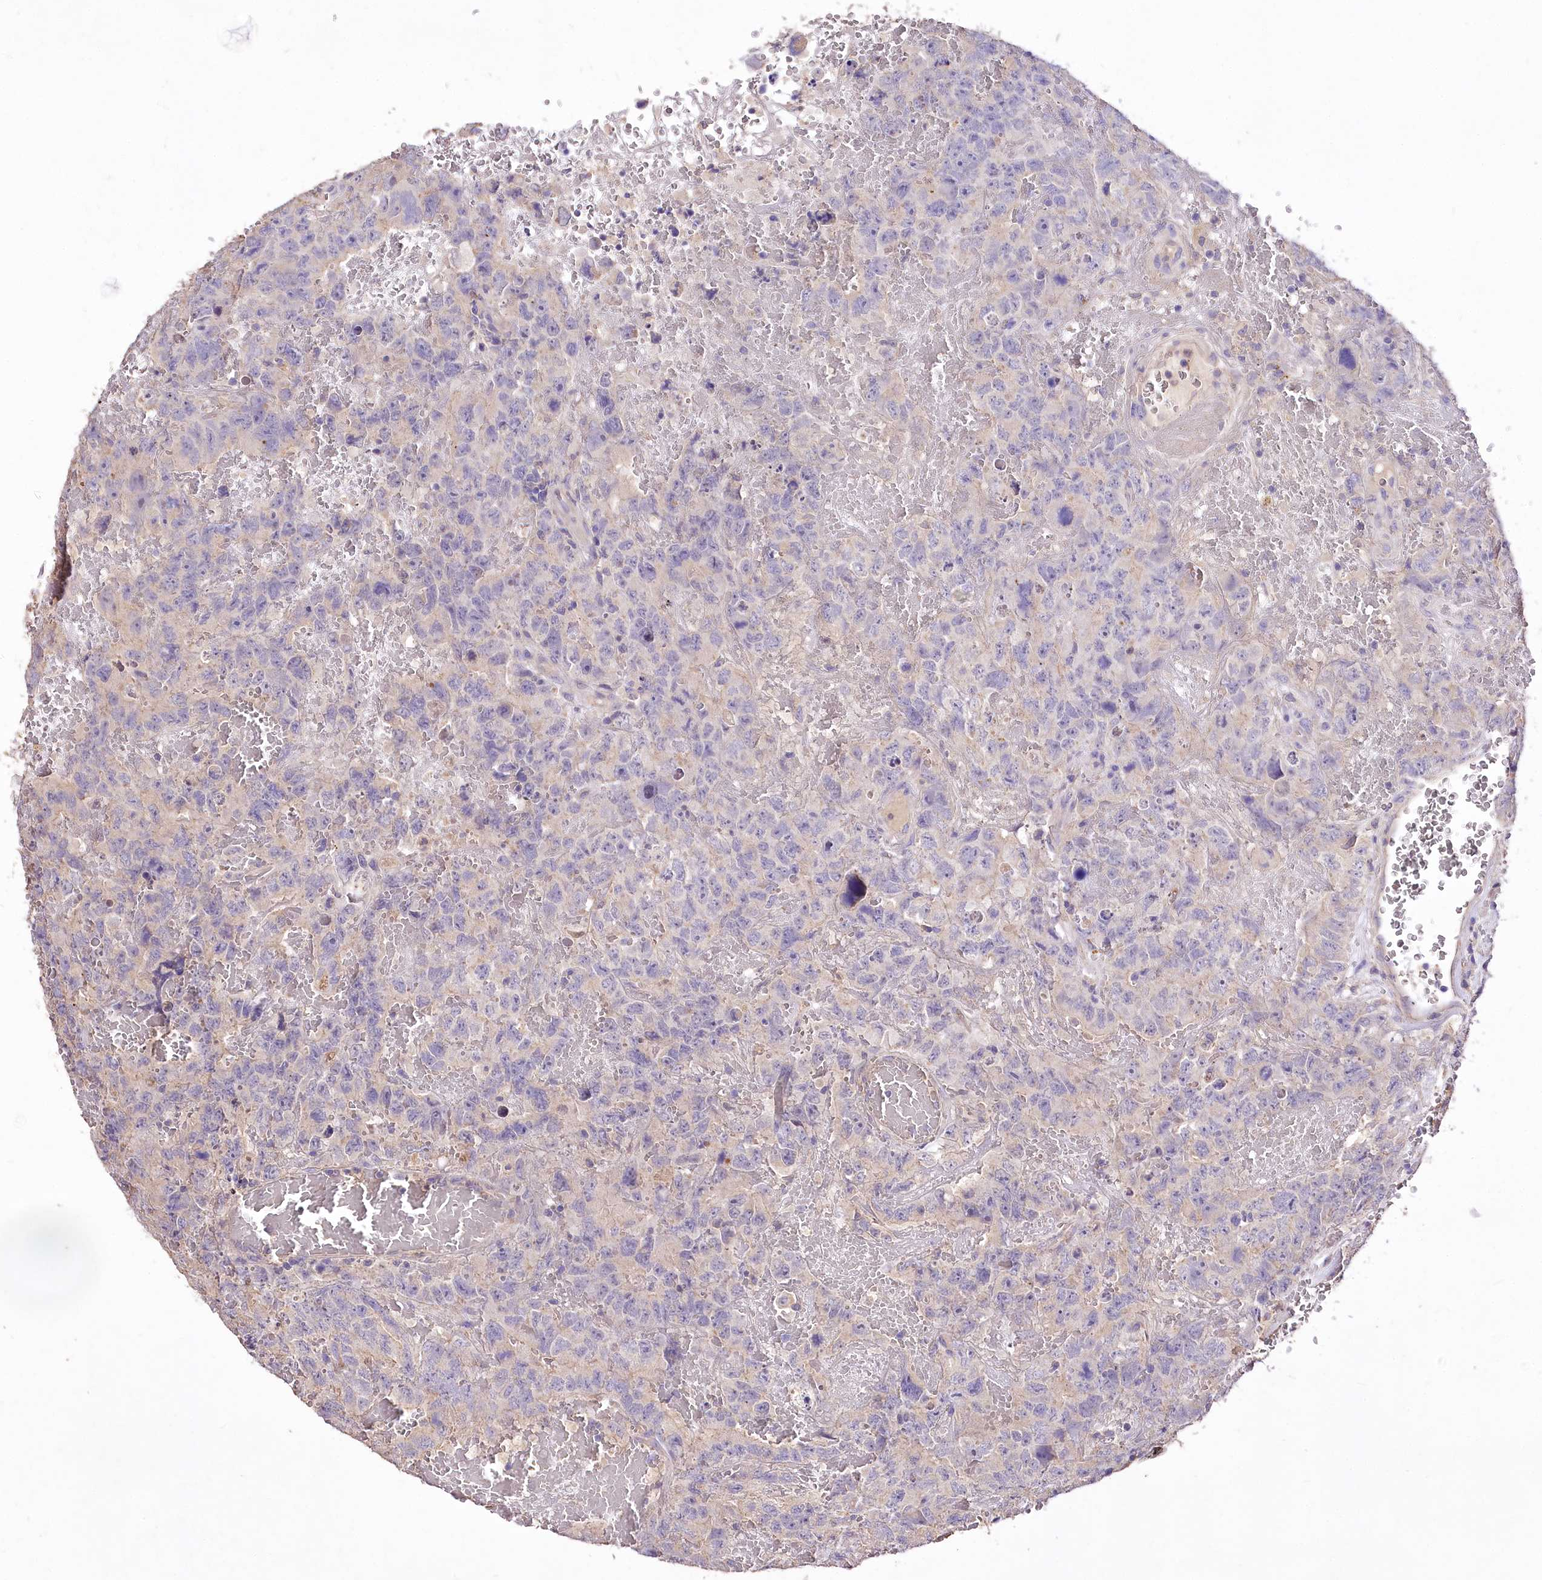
{"staining": {"intensity": "negative", "quantity": "none", "location": "none"}, "tissue": "testis cancer", "cell_type": "Tumor cells", "image_type": "cancer", "snomed": [{"axis": "morphology", "description": "Carcinoma, Embryonal, NOS"}, {"axis": "topography", "description": "Testis"}], "caption": "Micrograph shows no protein positivity in tumor cells of testis cancer (embryonal carcinoma) tissue.", "gene": "PCYOX1L", "patient": {"sex": "male", "age": 45}}